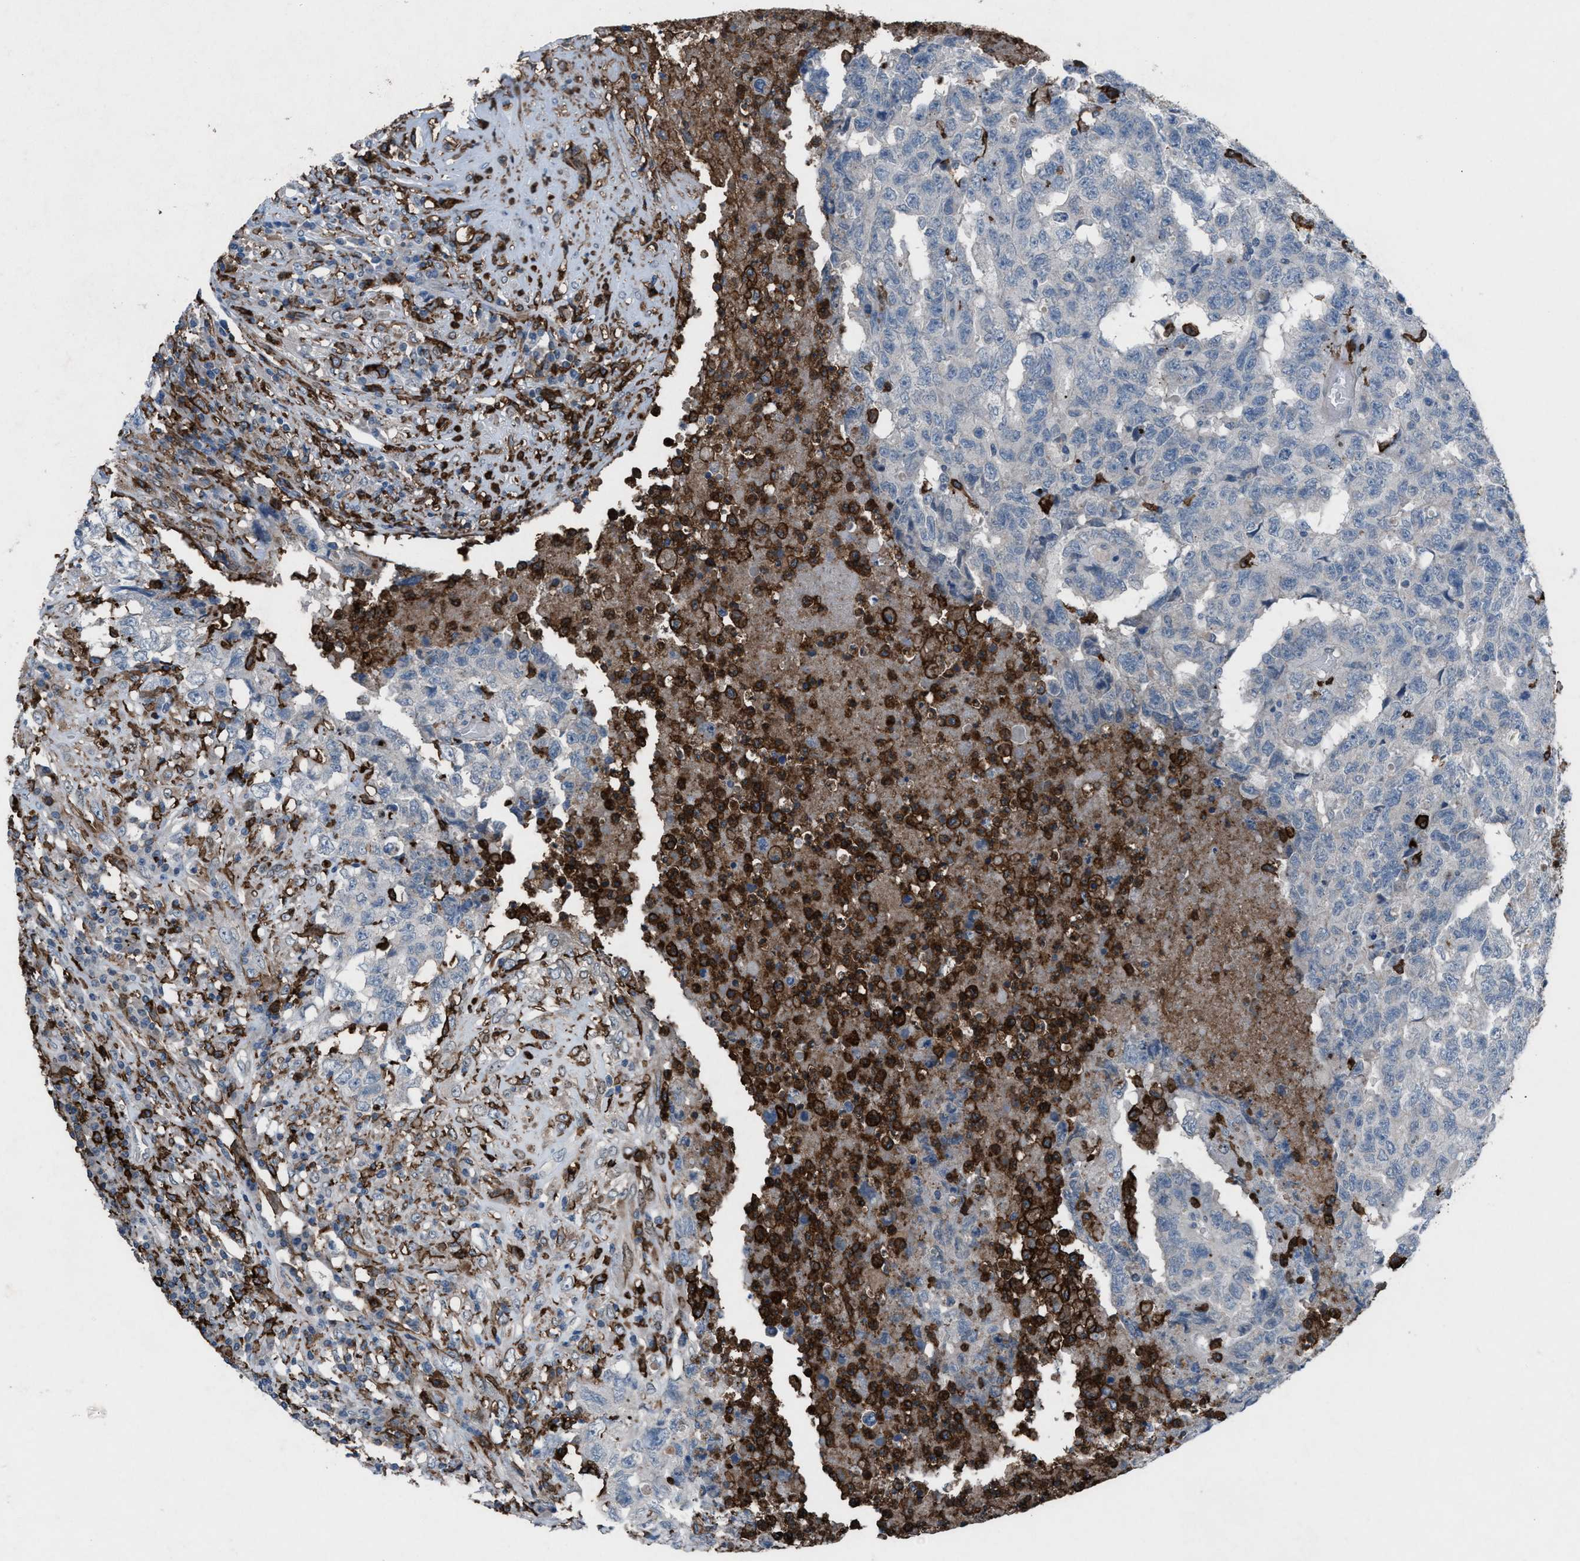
{"staining": {"intensity": "negative", "quantity": "none", "location": "none"}, "tissue": "testis cancer", "cell_type": "Tumor cells", "image_type": "cancer", "snomed": [{"axis": "morphology", "description": "Necrosis, NOS"}, {"axis": "morphology", "description": "Carcinoma, Embryonal, NOS"}, {"axis": "topography", "description": "Testis"}], "caption": "This is a micrograph of immunohistochemistry (IHC) staining of testis cancer (embryonal carcinoma), which shows no positivity in tumor cells.", "gene": "FCER1G", "patient": {"sex": "male", "age": 19}}